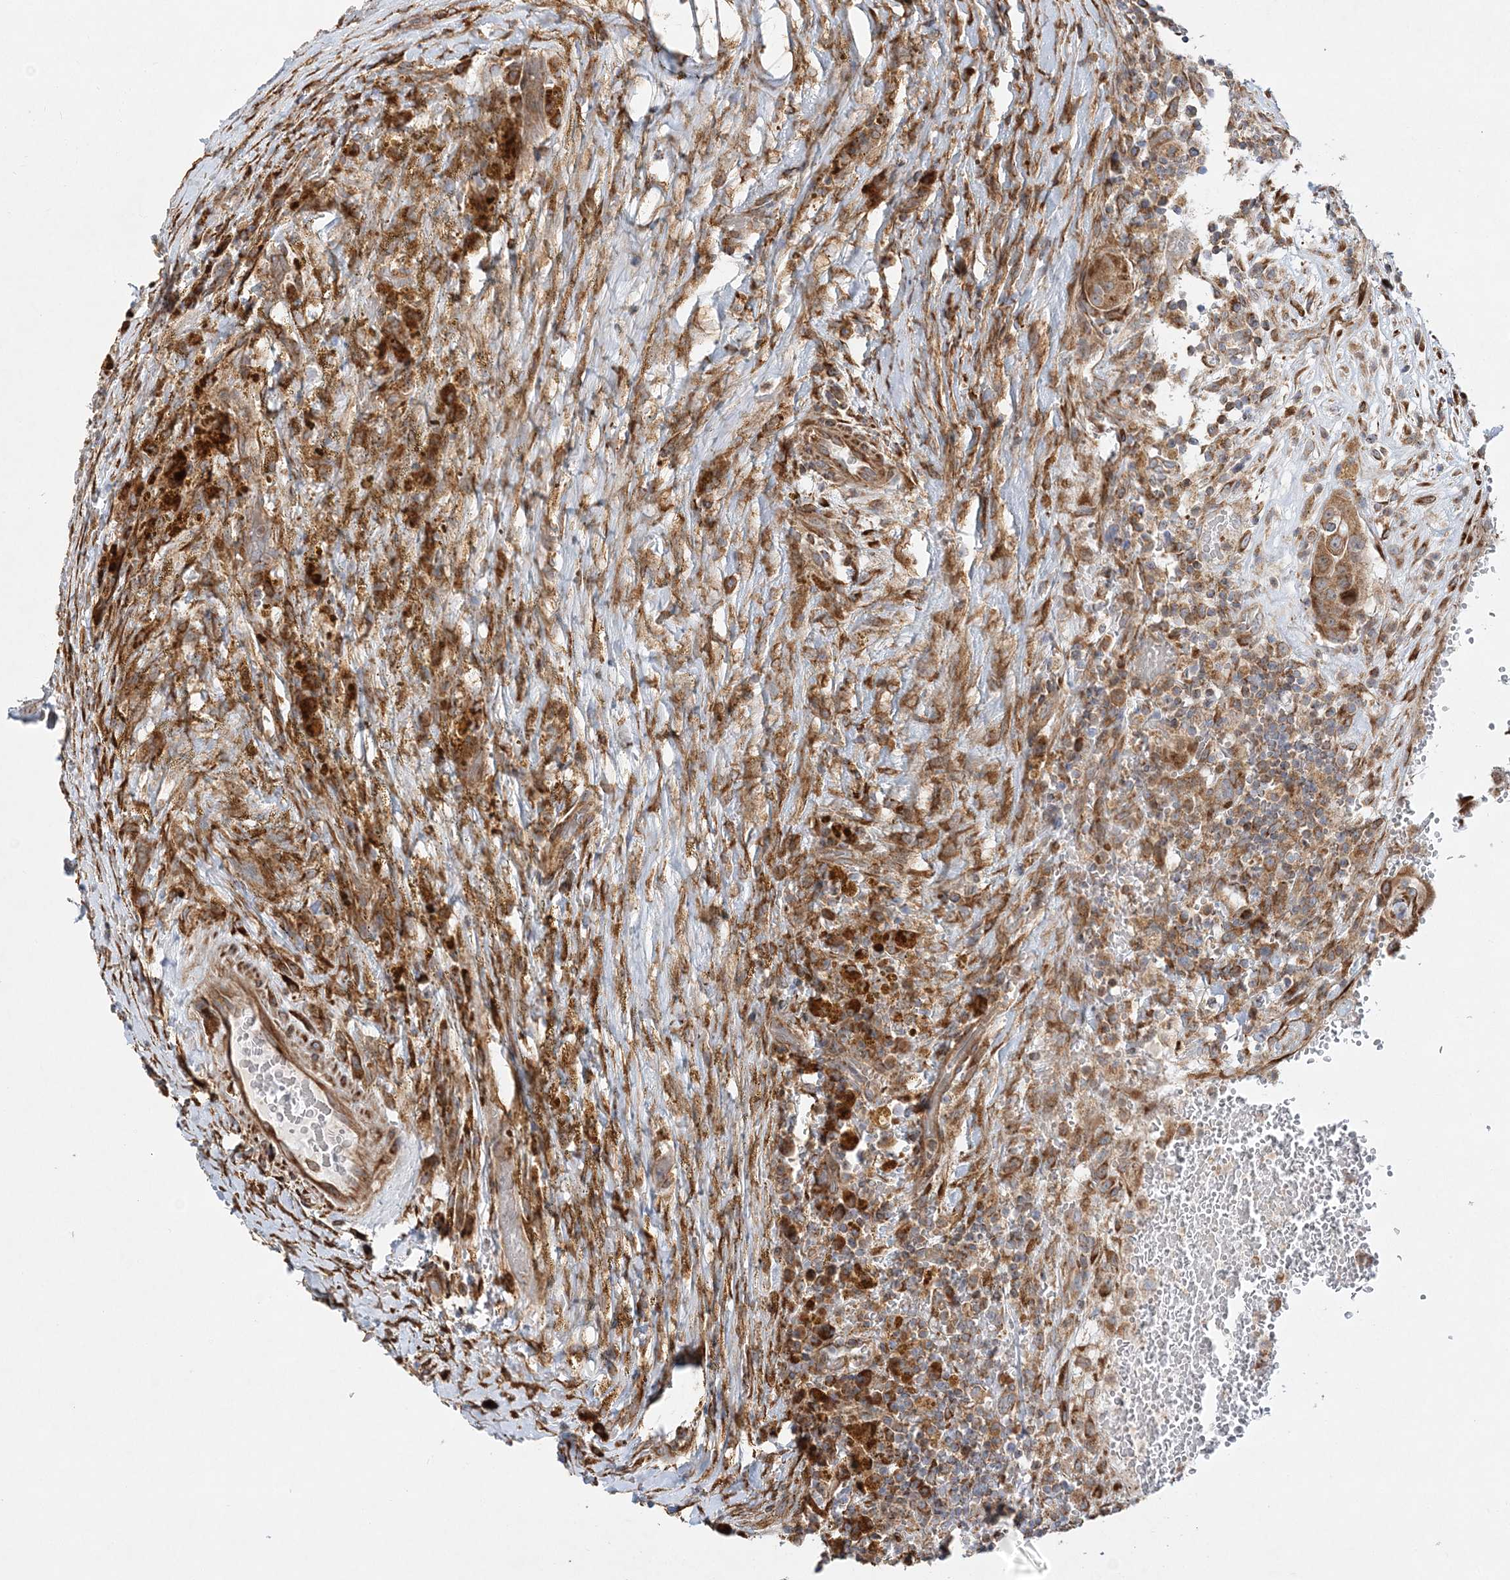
{"staining": {"intensity": "moderate", "quantity": ">75%", "location": "cytoplasmic/membranous"}, "tissue": "thyroid cancer", "cell_type": "Tumor cells", "image_type": "cancer", "snomed": [{"axis": "morphology", "description": "Papillary adenocarcinoma, NOS"}, {"axis": "topography", "description": "Thyroid gland"}], "caption": "Human thyroid cancer stained with a protein marker exhibits moderate staining in tumor cells.", "gene": "ZFYVE16", "patient": {"sex": "male", "age": 77}}